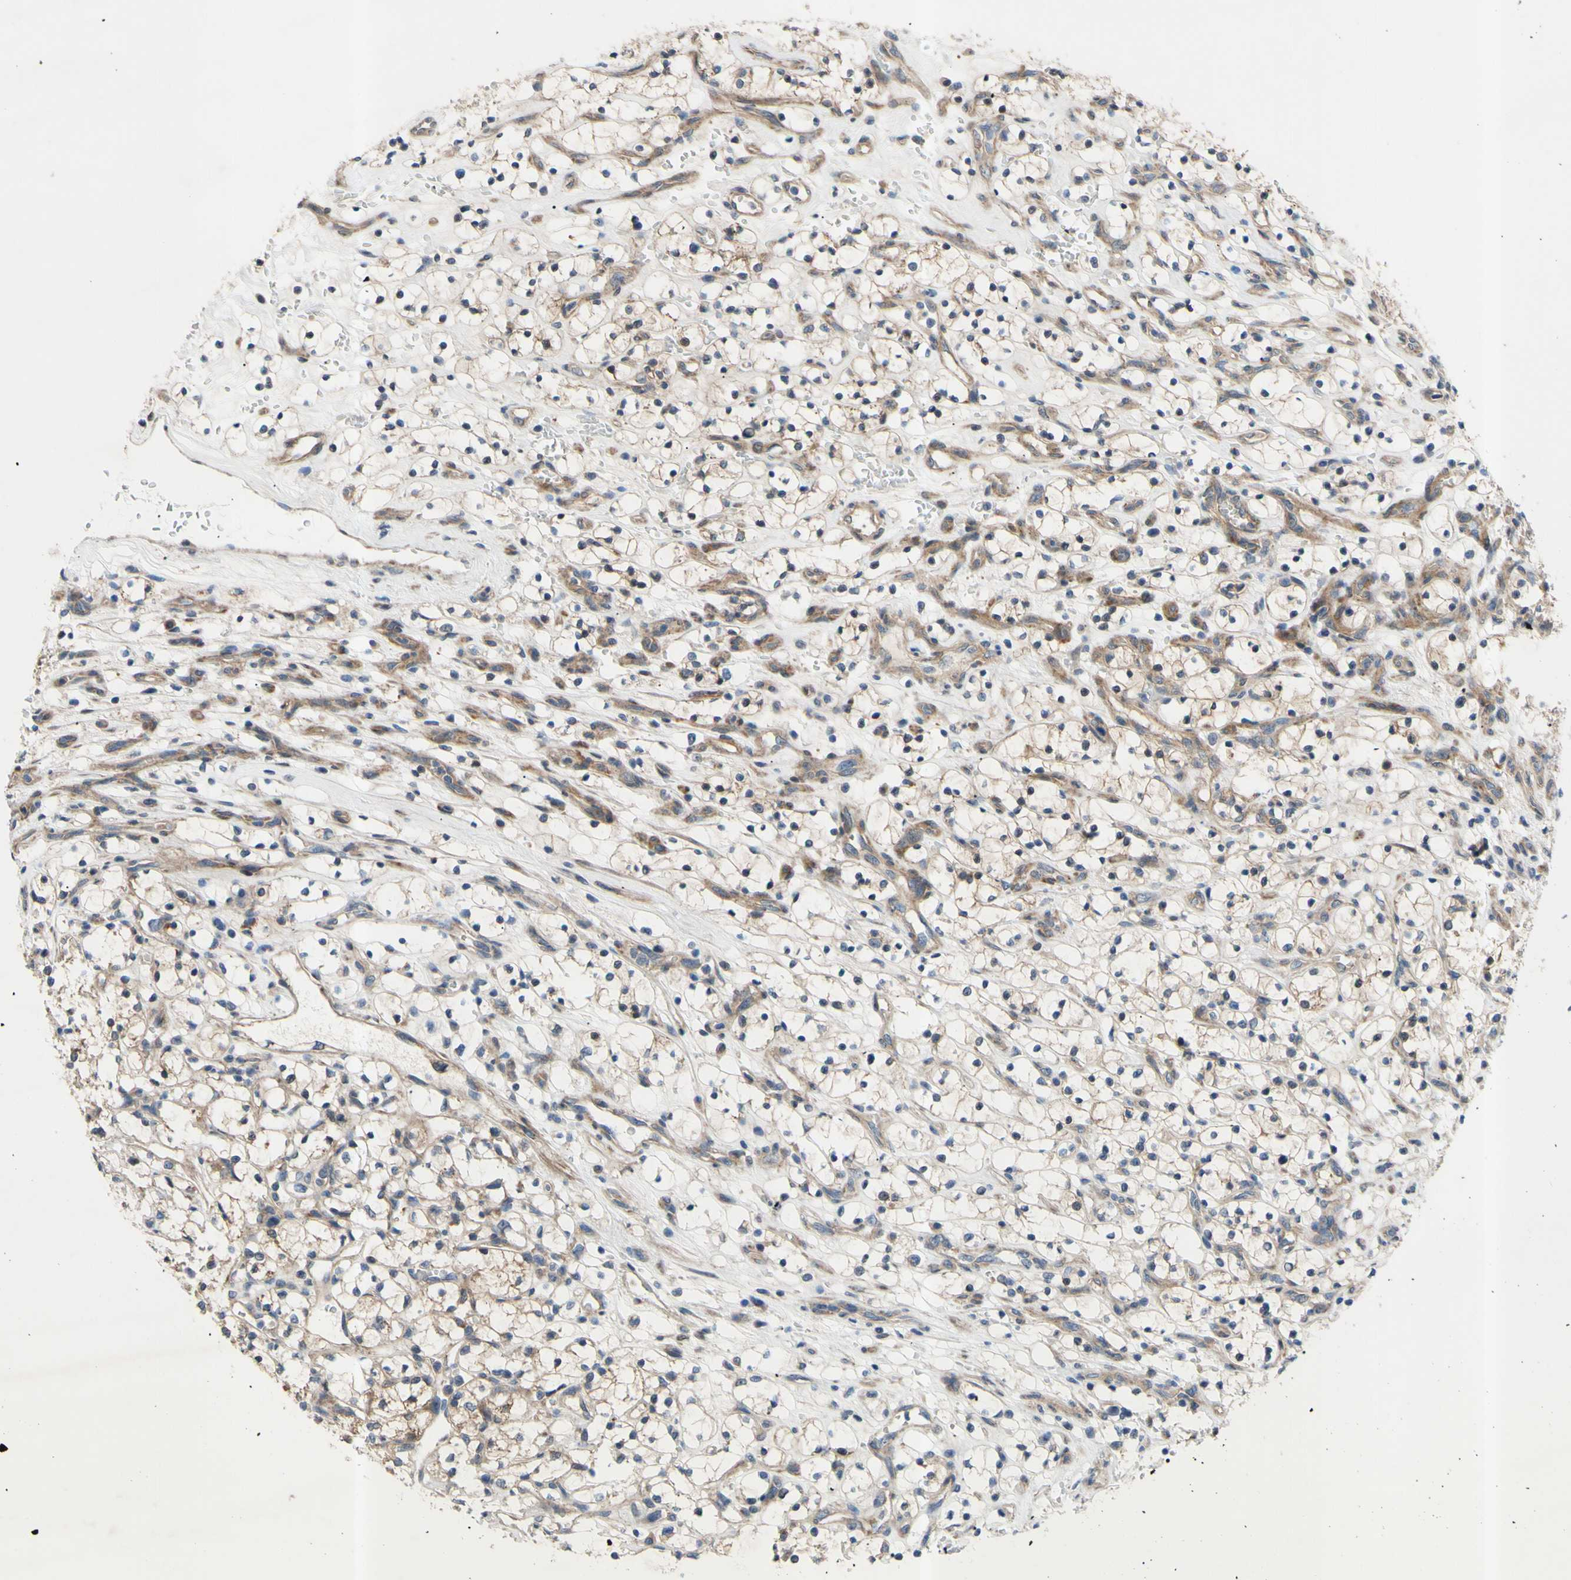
{"staining": {"intensity": "moderate", "quantity": "<25%", "location": "cytoplasmic/membranous"}, "tissue": "renal cancer", "cell_type": "Tumor cells", "image_type": "cancer", "snomed": [{"axis": "morphology", "description": "Adenocarcinoma, NOS"}, {"axis": "topography", "description": "Kidney"}], "caption": "A micrograph of renal adenocarcinoma stained for a protein demonstrates moderate cytoplasmic/membranous brown staining in tumor cells. The protein of interest is stained brown, and the nuclei are stained in blue (DAB IHC with brightfield microscopy, high magnification).", "gene": "SVIL", "patient": {"sex": "female", "age": 69}}